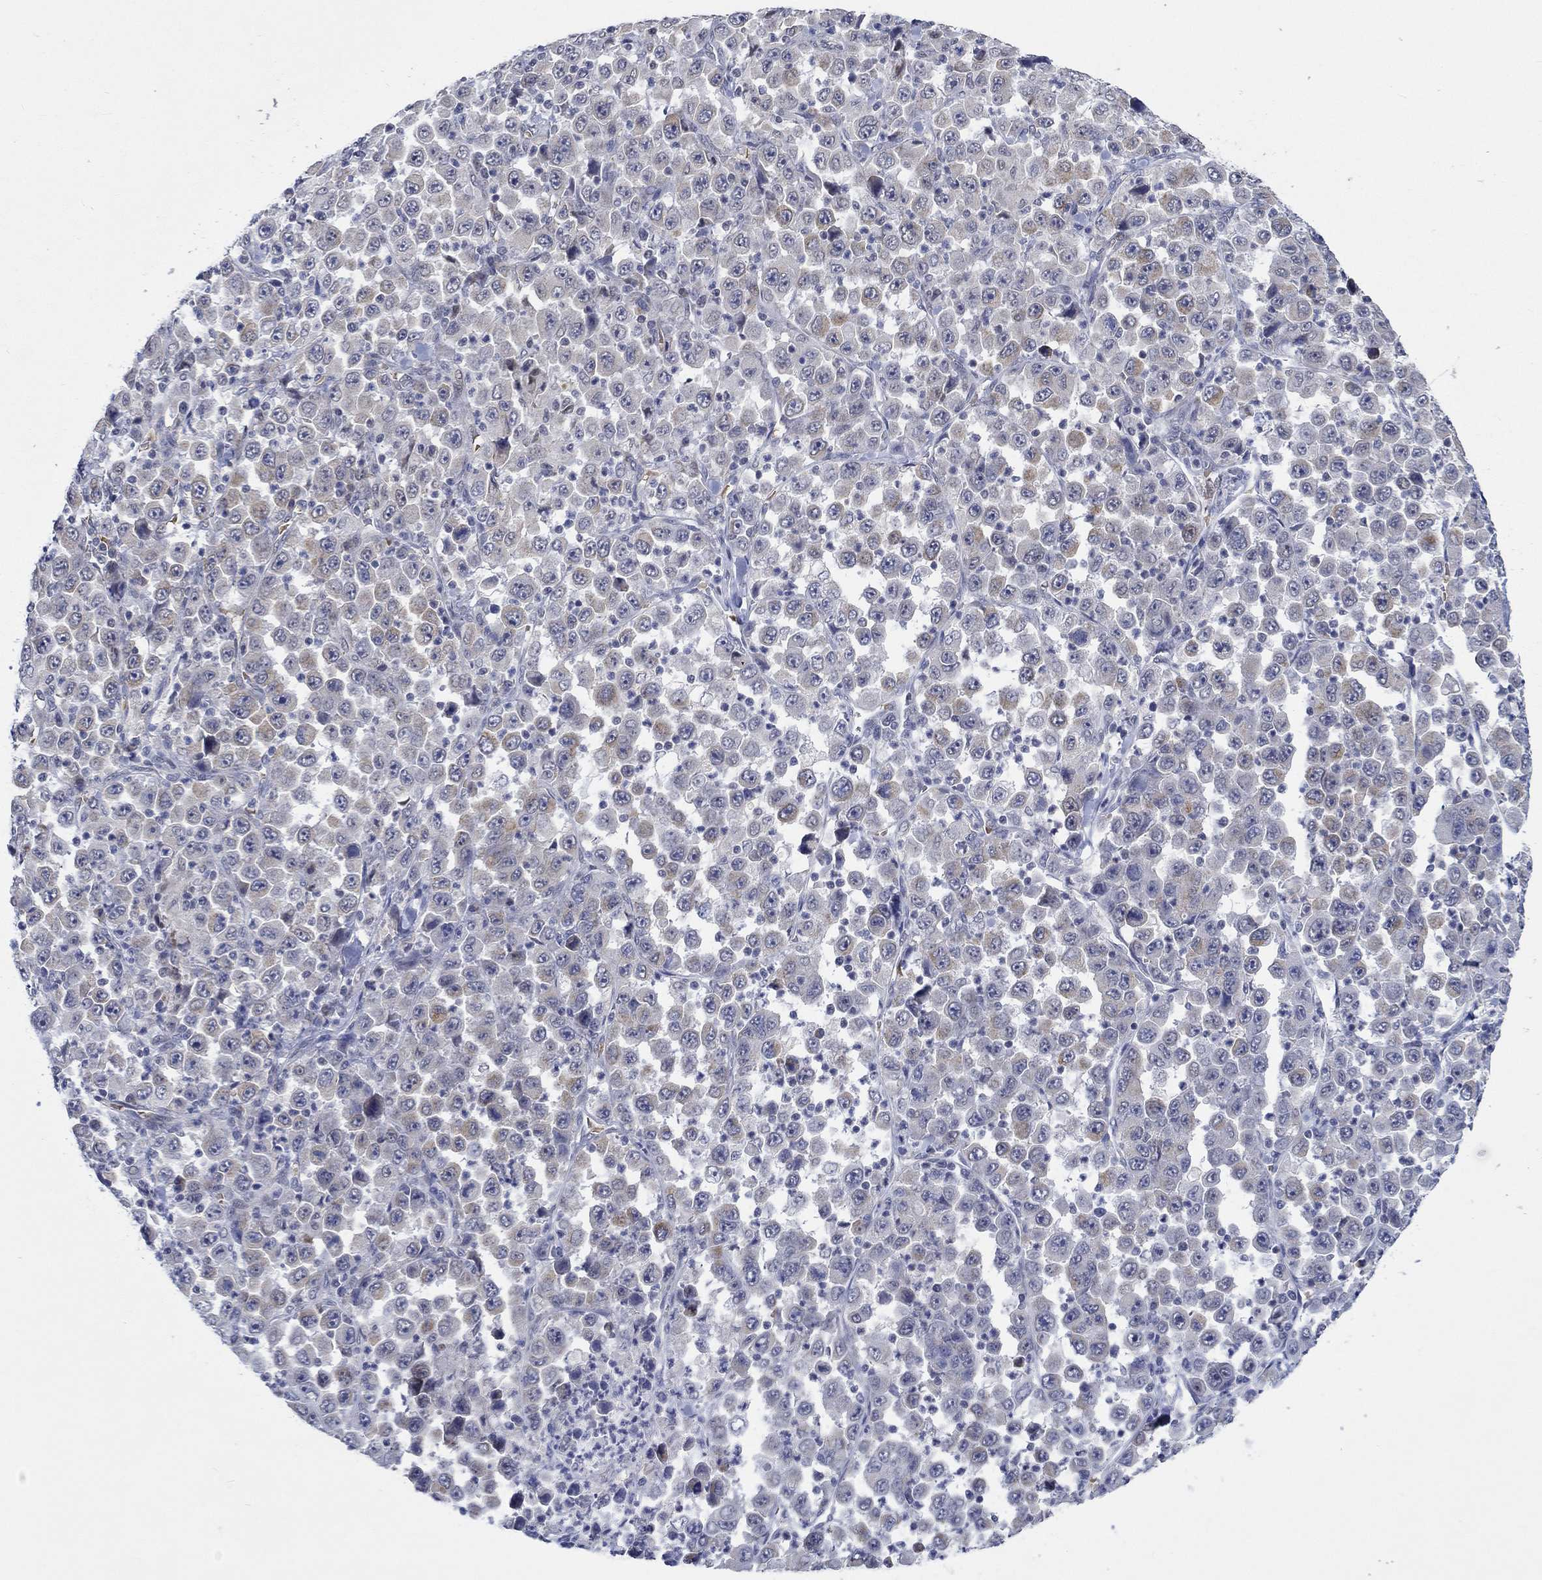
{"staining": {"intensity": "weak", "quantity": "25%-75%", "location": "cytoplasmic/membranous"}, "tissue": "stomach cancer", "cell_type": "Tumor cells", "image_type": "cancer", "snomed": [{"axis": "morphology", "description": "Normal tissue, NOS"}, {"axis": "morphology", "description": "Adenocarcinoma, NOS"}, {"axis": "topography", "description": "Stomach, upper"}, {"axis": "topography", "description": "Stomach"}], "caption": "Protein expression analysis of stomach adenocarcinoma shows weak cytoplasmic/membranous expression in approximately 25%-75% of tumor cells.", "gene": "WASF1", "patient": {"sex": "male", "age": 59}}